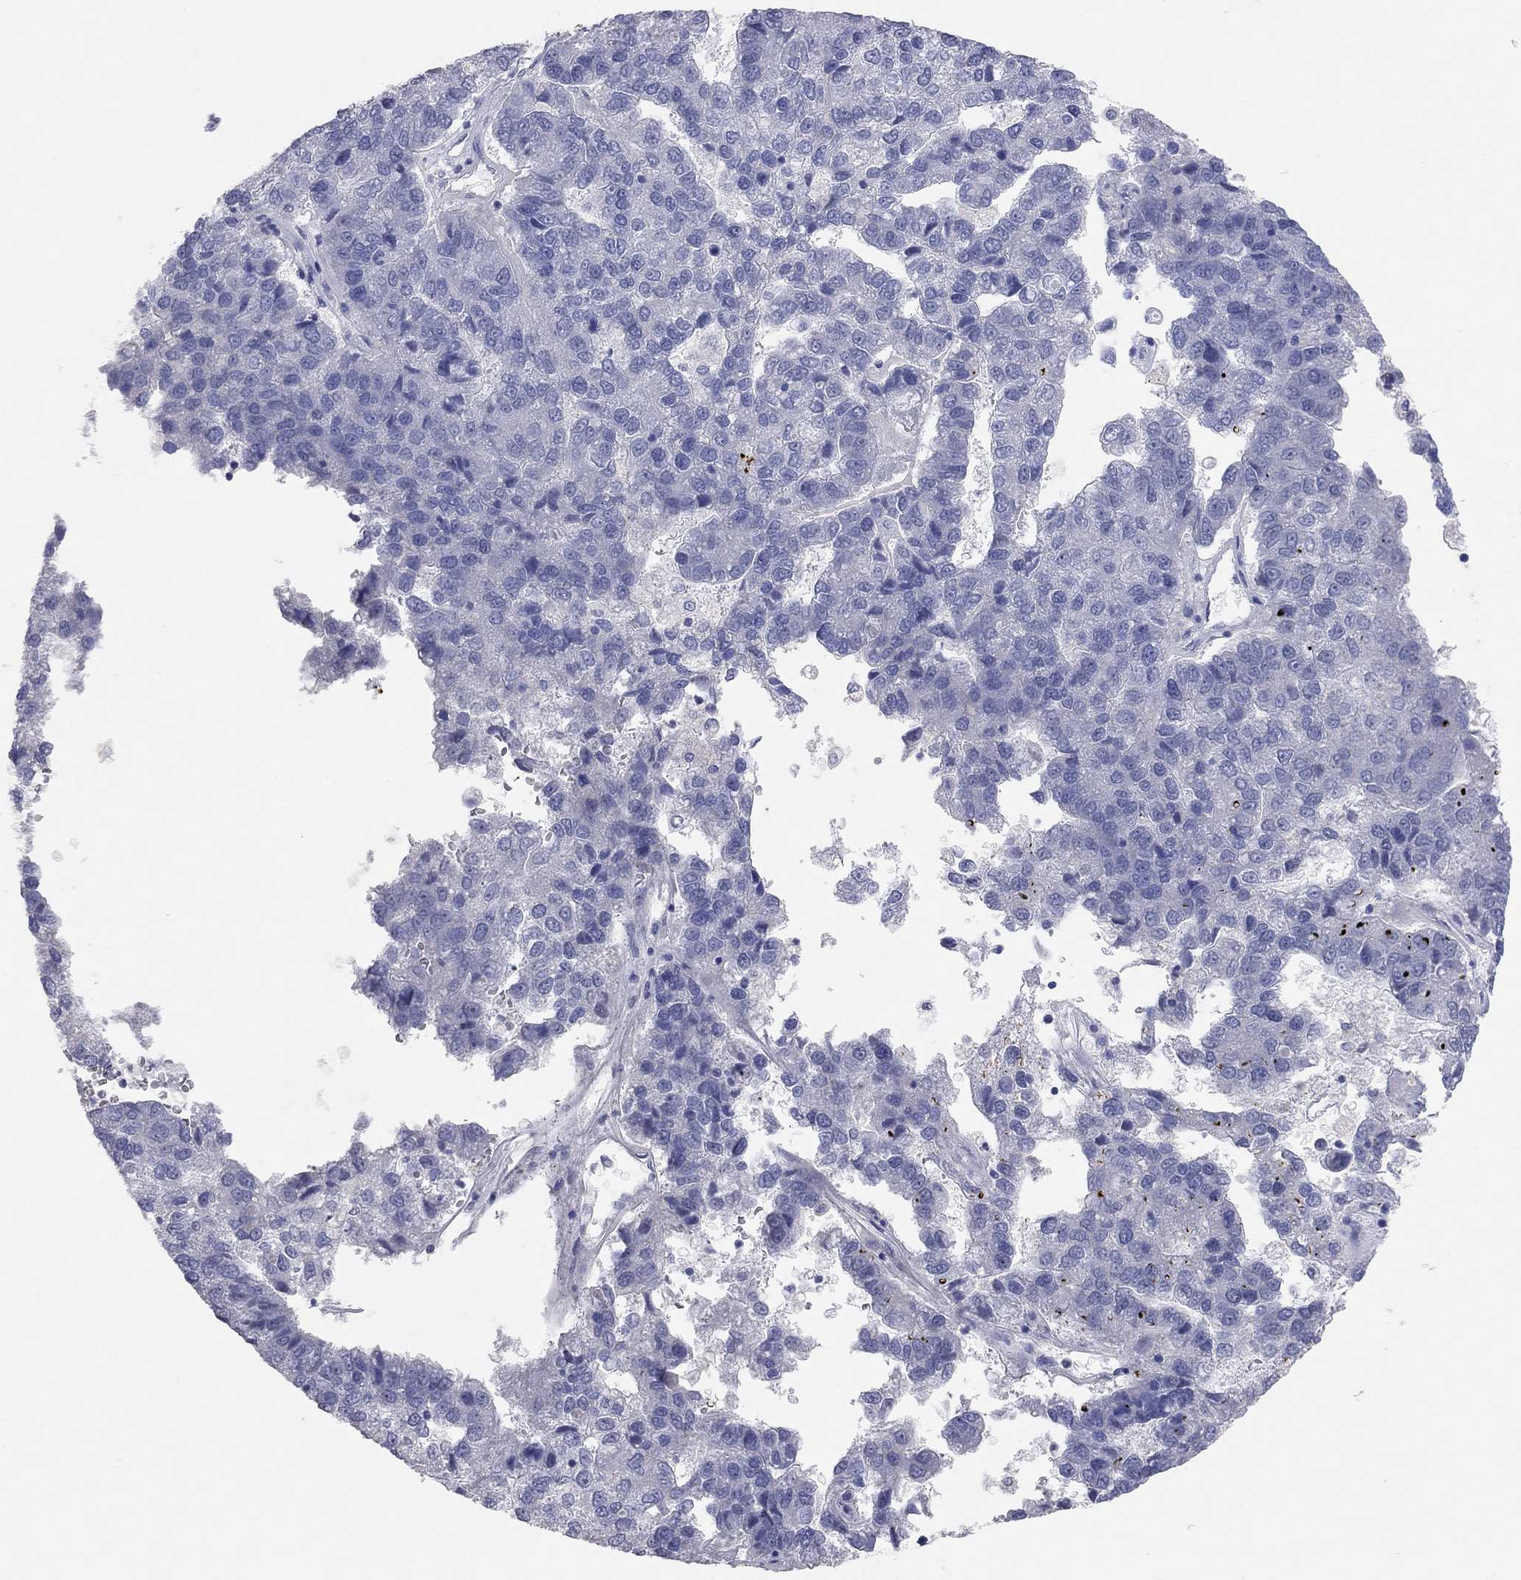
{"staining": {"intensity": "negative", "quantity": "none", "location": "none"}, "tissue": "pancreatic cancer", "cell_type": "Tumor cells", "image_type": "cancer", "snomed": [{"axis": "morphology", "description": "Adenocarcinoma, NOS"}, {"axis": "topography", "description": "Pancreas"}], "caption": "Adenocarcinoma (pancreatic) stained for a protein using IHC demonstrates no positivity tumor cells.", "gene": "KCNB1", "patient": {"sex": "female", "age": 61}}